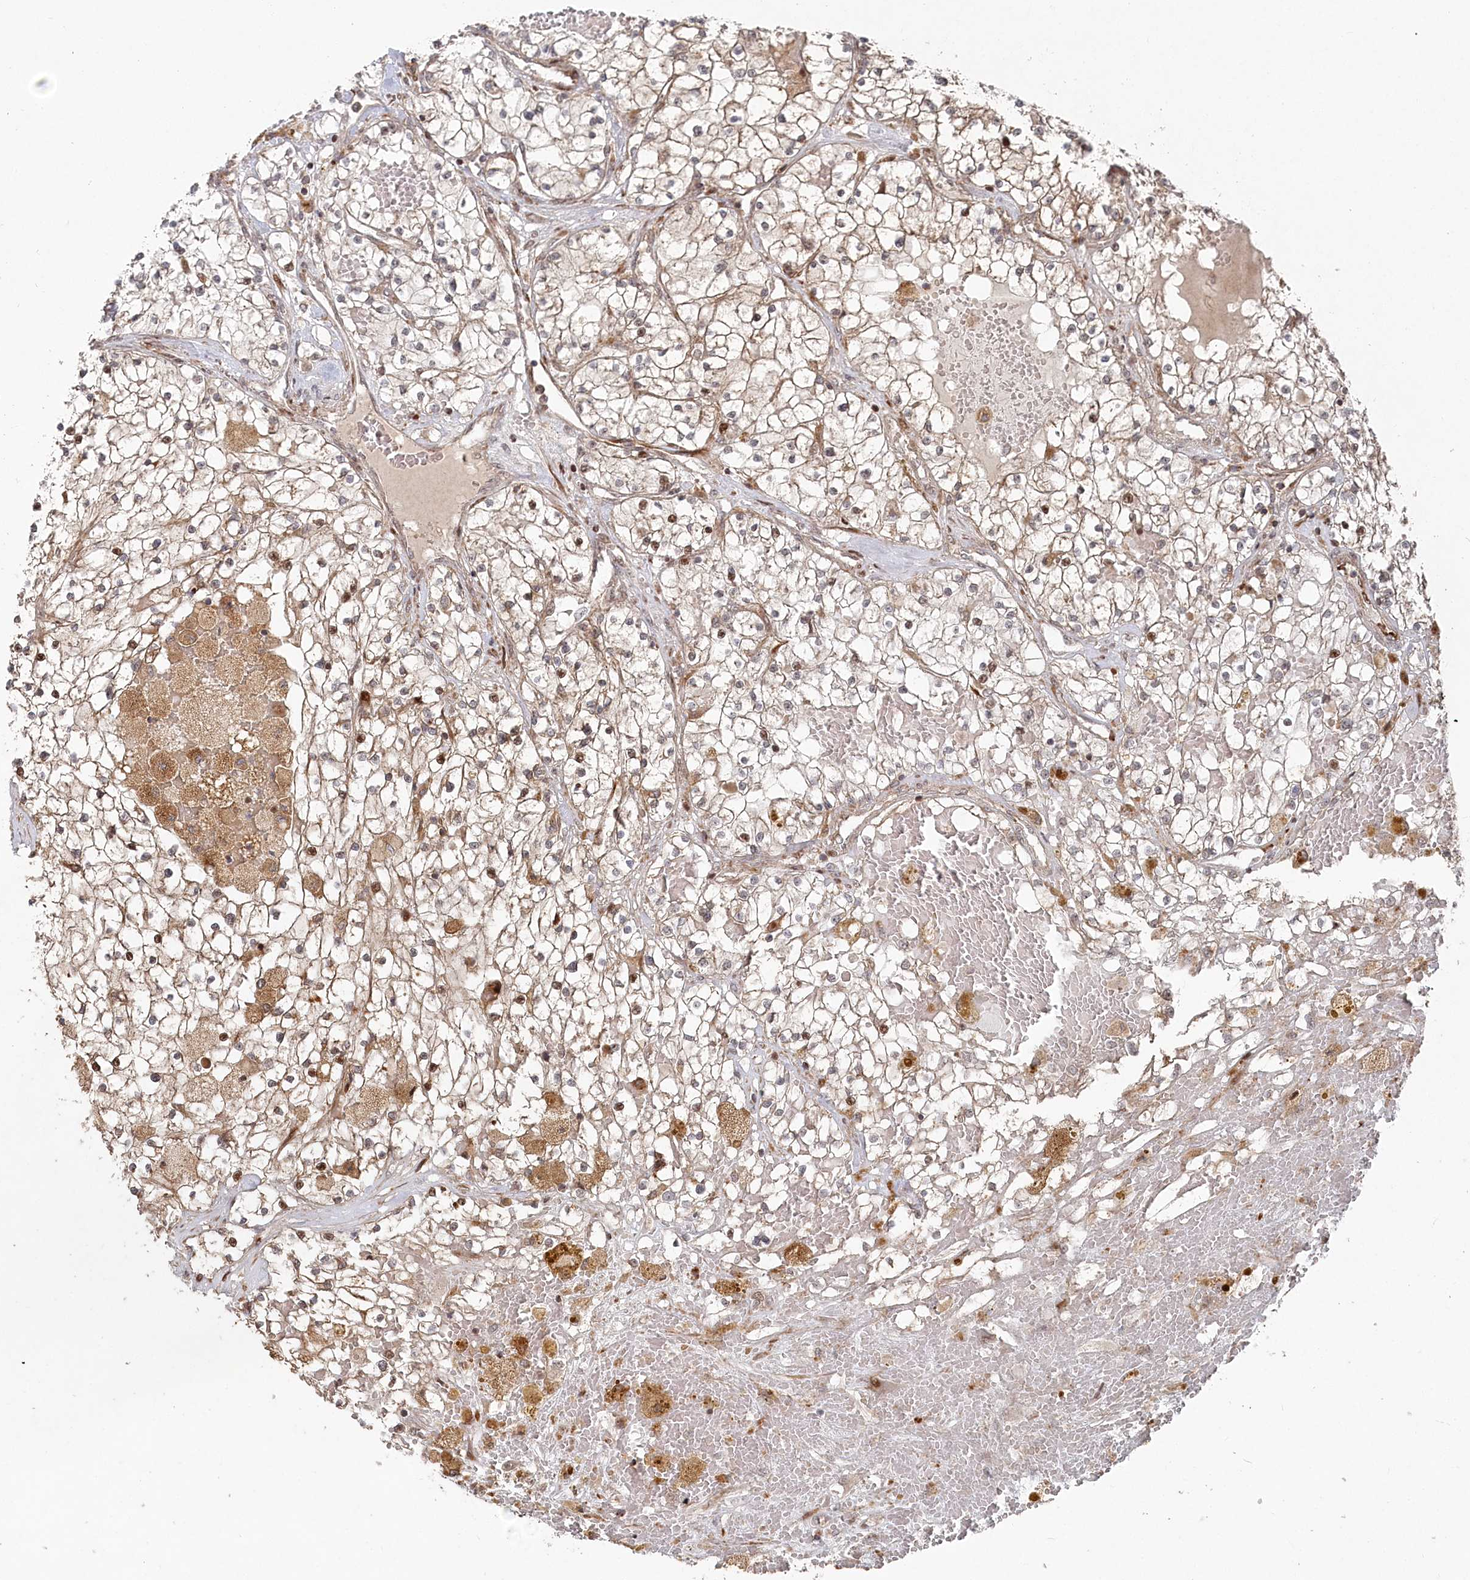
{"staining": {"intensity": "moderate", "quantity": "25%-75%", "location": "cytoplasmic/membranous,nuclear"}, "tissue": "renal cancer", "cell_type": "Tumor cells", "image_type": "cancer", "snomed": [{"axis": "morphology", "description": "Normal tissue, NOS"}, {"axis": "morphology", "description": "Adenocarcinoma, NOS"}, {"axis": "topography", "description": "Kidney"}], "caption": "Adenocarcinoma (renal) was stained to show a protein in brown. There is medium levels of moderate cytoplasmic/membranous and nuclear expression in approximately 25%-75% of tumor cells.", "gene": "POLR3A", "patient": {"sex": "male", "age": 68}}